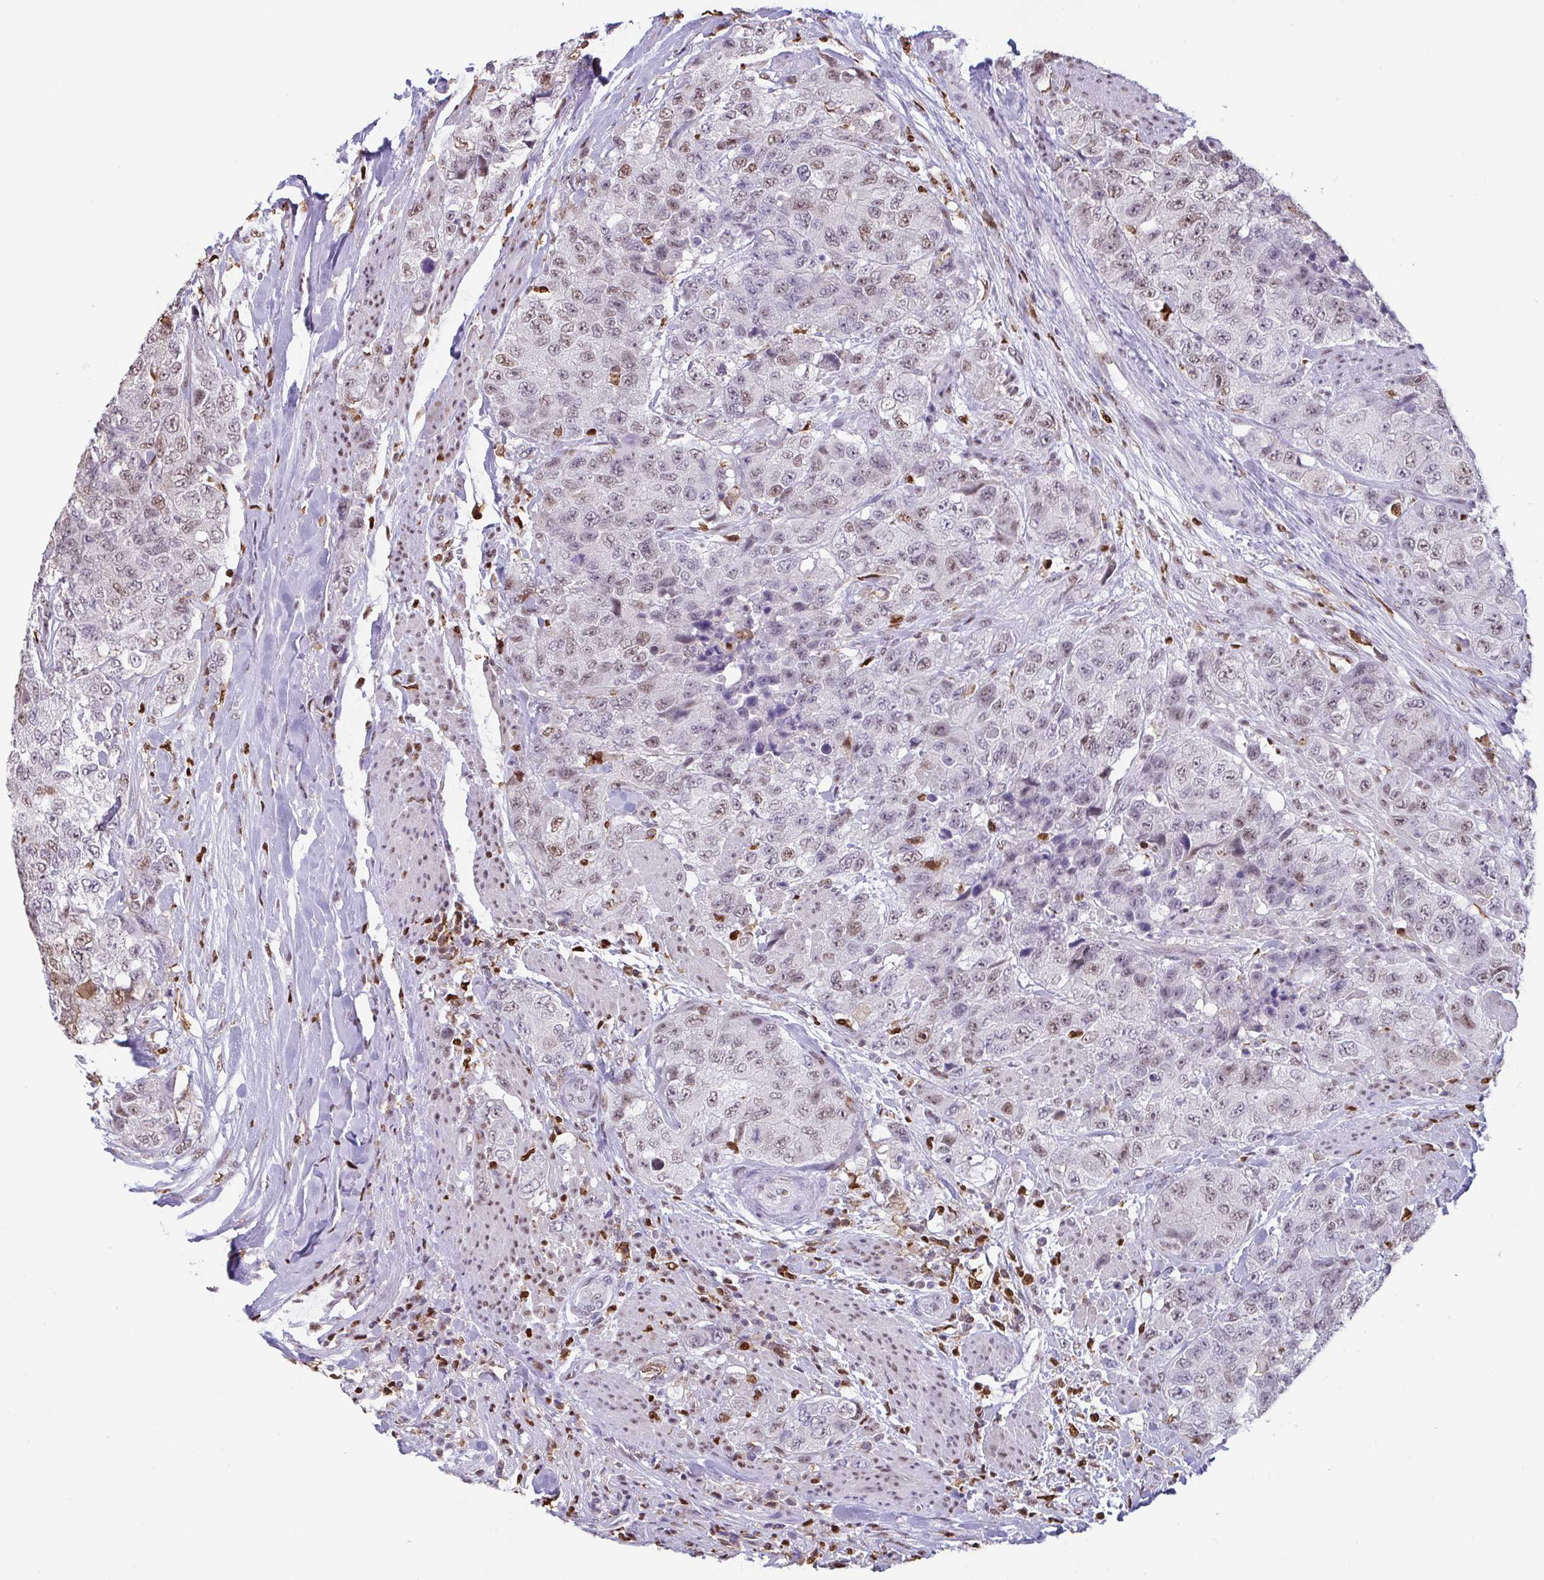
{"staining": {"intensity": "weak", "quantity": "<25%", "location": "nuclear"}, "tissue": "urothelial cancer", "cell_type": "Tumor cells", "image_type": "cancer", "snomed": [{"axis": "morphology", "description": "Urothelial carcinoma, High grade"}, {"axis": "topography", "description": "Urinary bladder"}], "caption": "Tumor cells show no significant protein expression in urothelial cancer.", "gene": "BTBD10", "patient": {"sex": "female", "age": 78}}